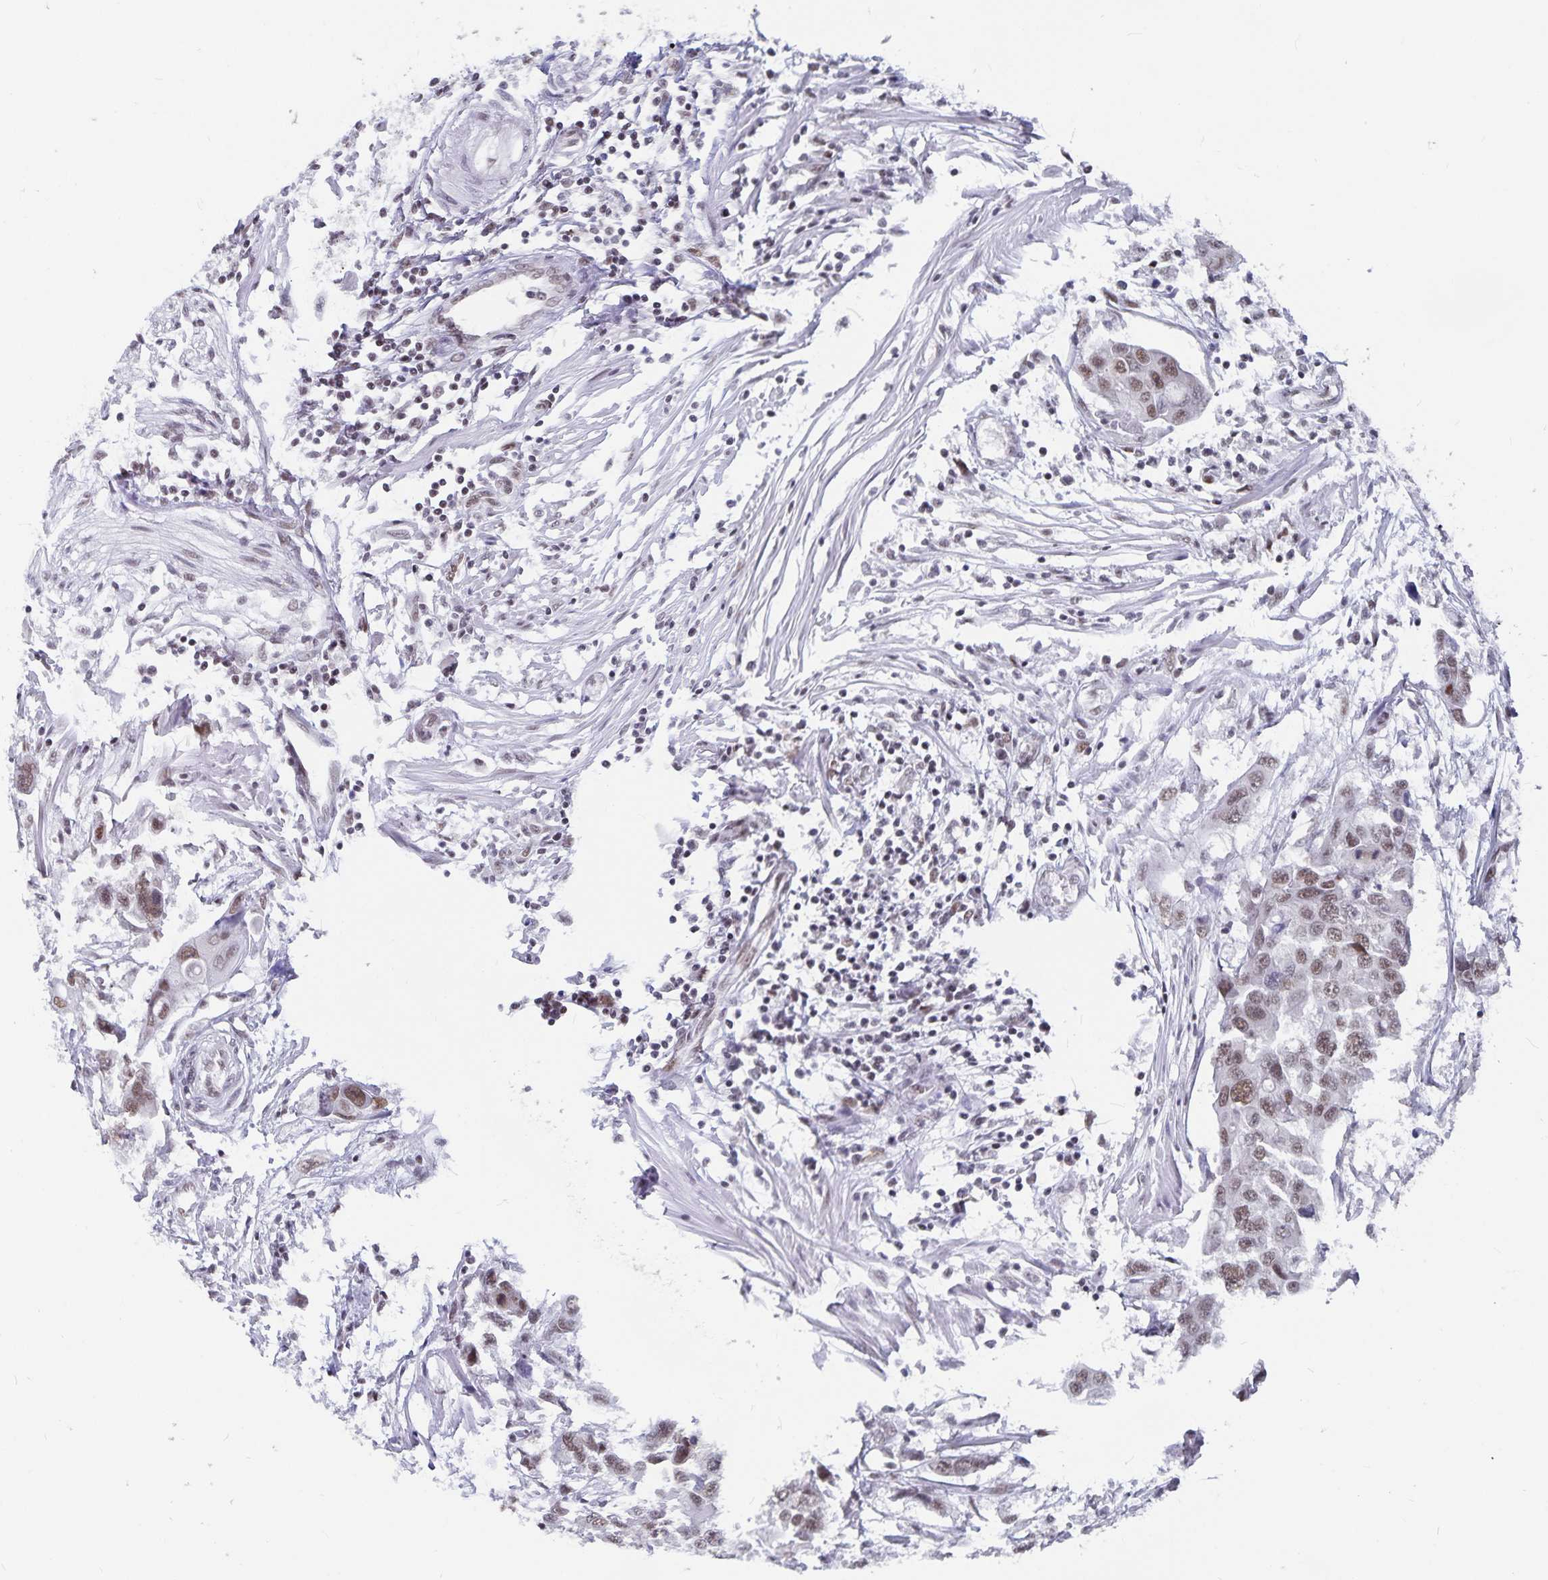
{"staining": {"intensity": "weak", "quantity": ">75%", "location": "nuclear"}, "tissue": "colorectal cancer", "cell_type": "Tumor cells", "image_type": "cancer", "snomed": [{"axis": "morphology", "description": "Adenocarcinoma, NOS"}, {"axis": "topography", "description": "Colon"}], "caption": "The photomicrograph exhibits a brown stain indicating the presence of a protein in the nuclear of tumor cells in colorectal cancer.", "gene": "PBX2", "patient": {"sex": "male", "age": 77}}